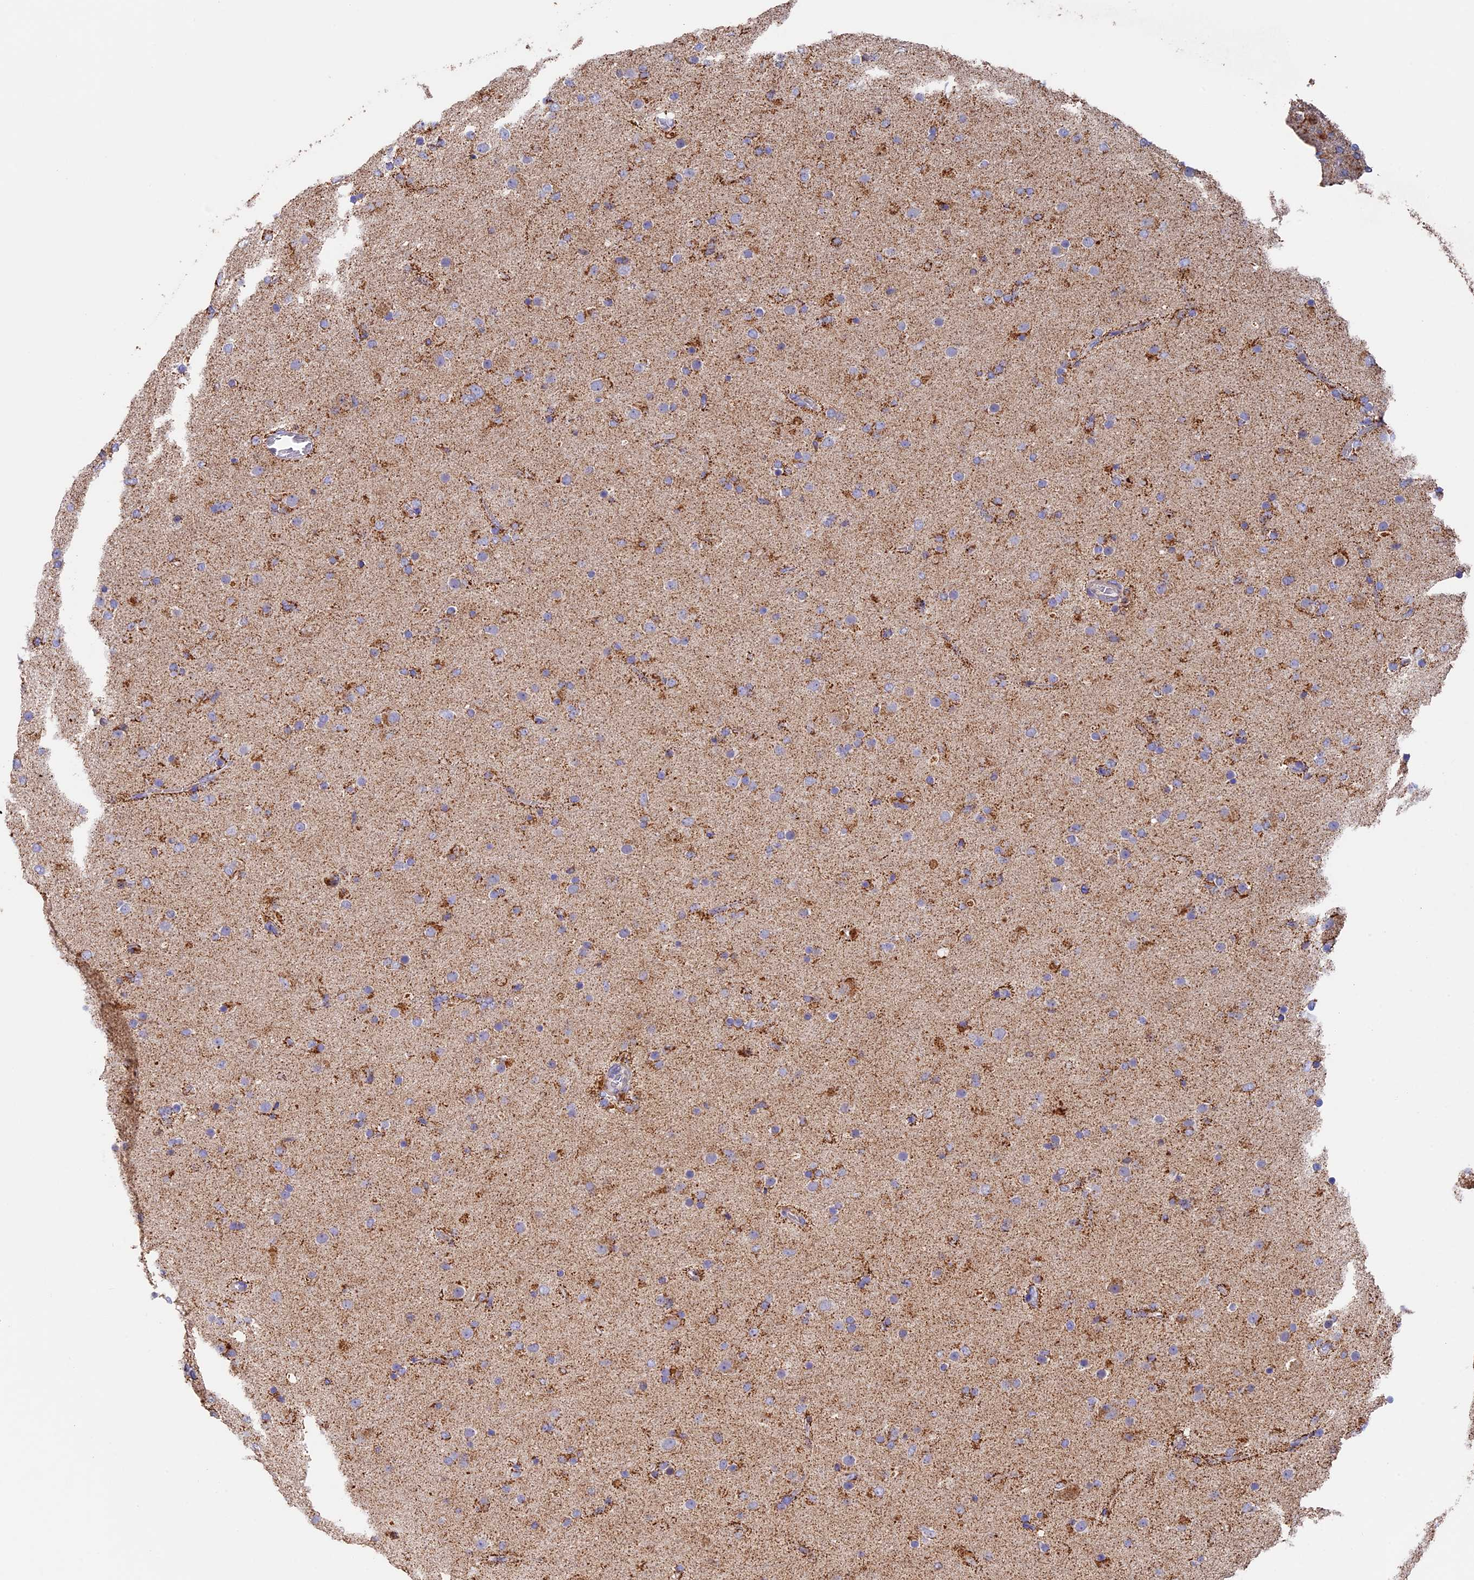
{"staining": {"intensity": "moderate", "quantity": ">75%", "location": "cytoplasmic/membranous"}, "tissue": "glioma", "cell_type": "Tumor cells", "image_type": "cancer", "snomed": [{"axis": "morphology", "description": "Glioma, malignant, Low grade"}, {"axis": "topography", "description": "Brain"}], "caption": "Tumor cells show medium levels of moderate cytoplasmic/membranous expression in approximately >75% of cells in malignant glioma (low-grade). (DAB (3,3'-diaminobenzidine) IHC with brightfield microscopy, high magnification).", "gene": "ADAT1", "patient": {"sex": "male", "age": 65}}